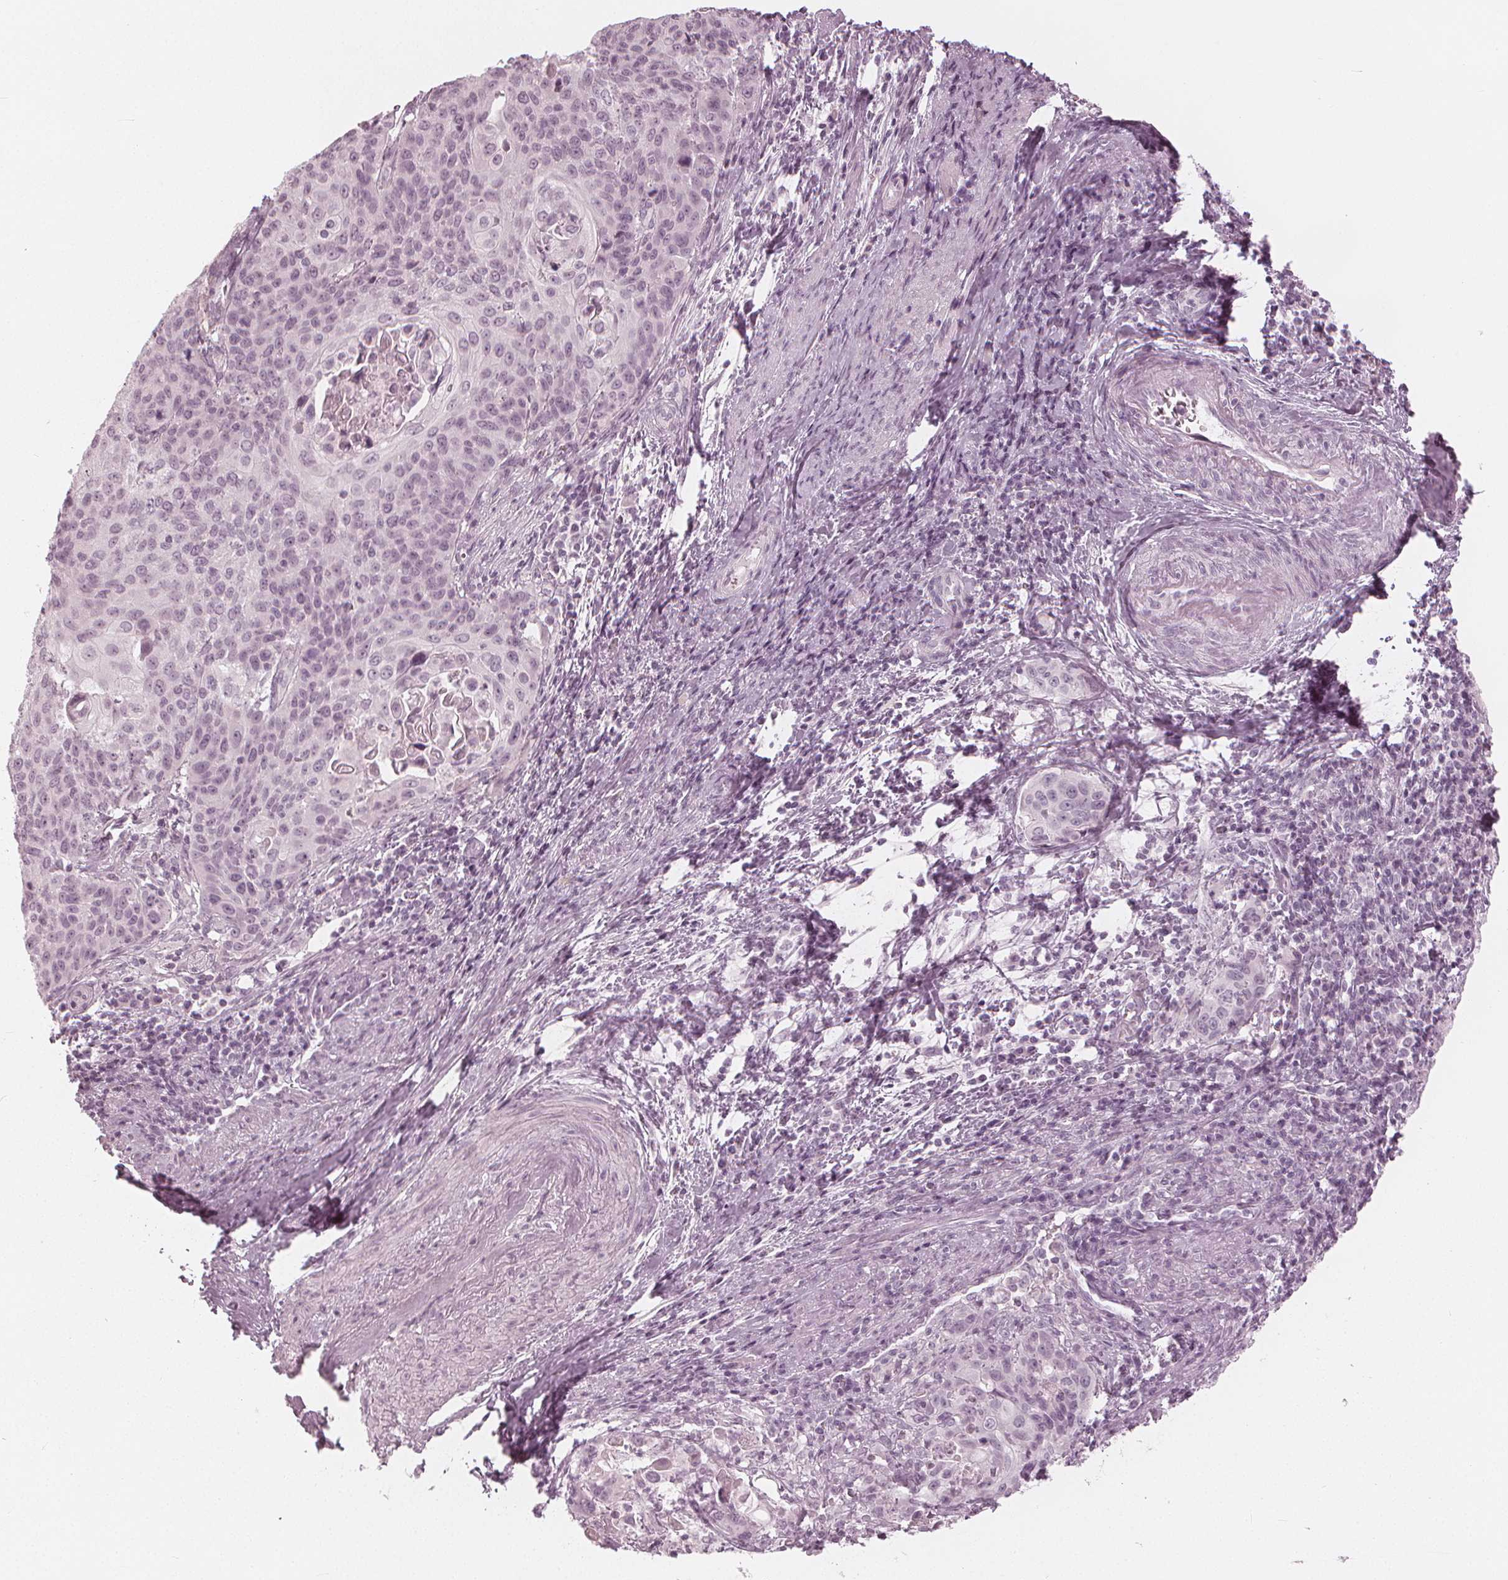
{"staining": {"intensity": "negative", "quantity": "none", "location": "none"}, "tissue": "cervical cancer", "cell_type": "Tumor cells", "image_type": "cancer", "snomed": [{"axis": "morphology", "description": "Squamous cell carcinoma, NOS"}, {"axis": "topography", "description": "Cervix"}], "caption": "Micrograph shows no protein positivity in tumor cells of cervical squamous cell carcinoma tissue.", "gene": "PAEP", "patient": {"sex": "female", "age": 65}}